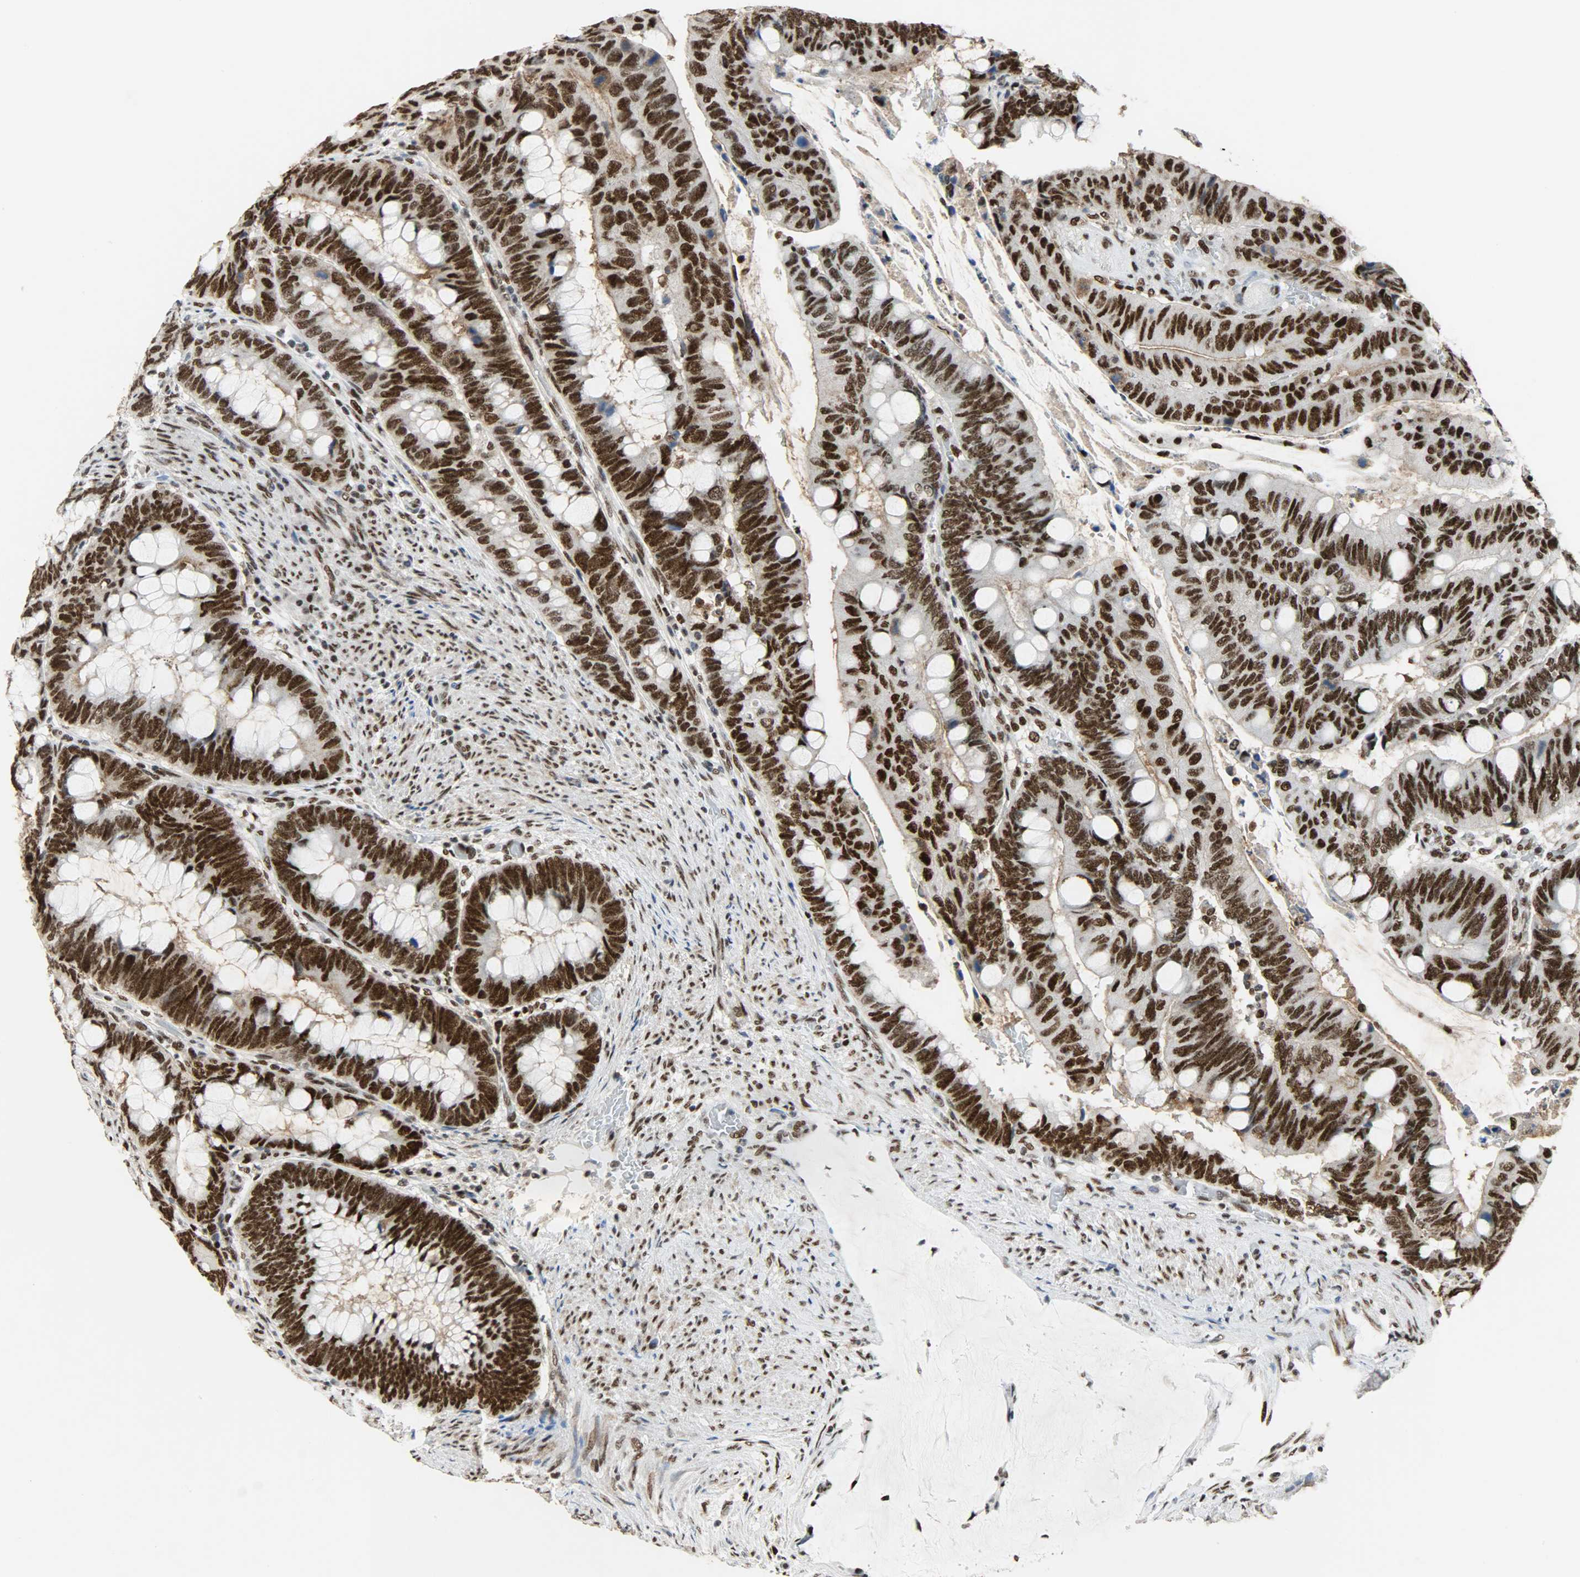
{"staining": {"intensity": "strong", "quantity": ">75%", "location": "nuclear"}, "tissue": "colorectal cancer", "cell_type": "Tumor cells", "image_type": "cancer", "snomed": [{"axis": "morphology", "description": "Normal tissue, NOS"}, {"axis": "morphology", "description": "Adenocarcinoma, NOS"}, {"axis": "topography", "description": "Rectum"}], "caption": "DAB immunohistochemical staining of colorectal cancer shows strong nuclear protein positivity in about >75% of tumor cells. (brown staining indicates protein expression, while blue staining denotes nuclei).", "gene": "SSB", "patient": {"sex": "male", "age": 92}}